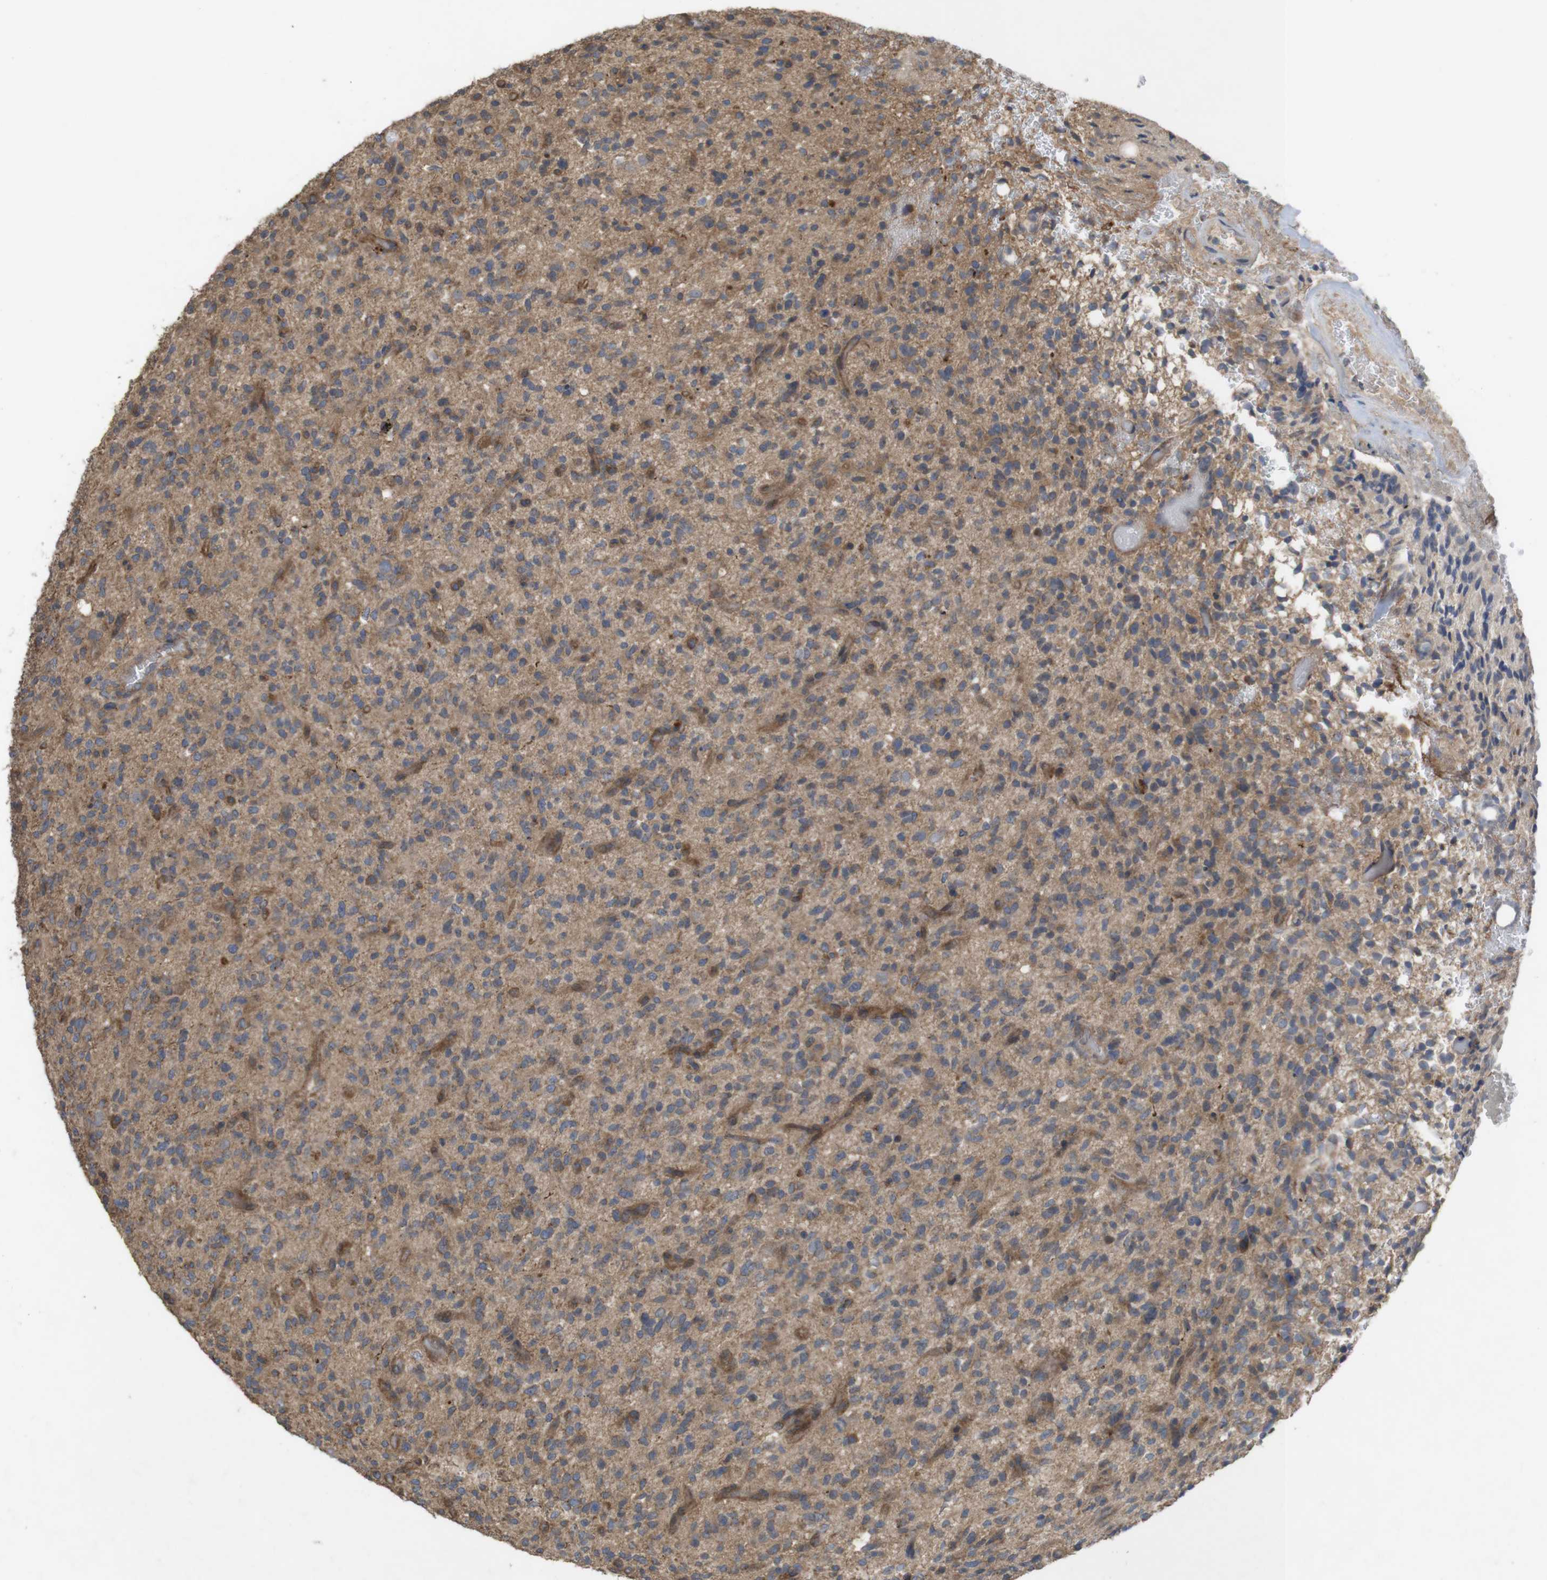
{"staining": {"intensity": "moderate", "quantity": "<25%", "location": "cytoplasmic/membranous"}, "tissue": "glioma", "cell_type": "Tumor cells", "image_type": "cancer", "snomed": [{"axis": "morphology", "description": "Glioma, malignant, High grade"}, {"axis": "topography", "description": "Brain"}], "caption": "This photomicrograph exhibits glioma stained with immunohistochemistry to label a protein in brown. The cytoplasmic/membranous of tumor cells show moderate positivity for the protein. Nuclei are counter-stained blue.", "gene": "KCNS3", "patient": {"sex": "male", "age": 71}}